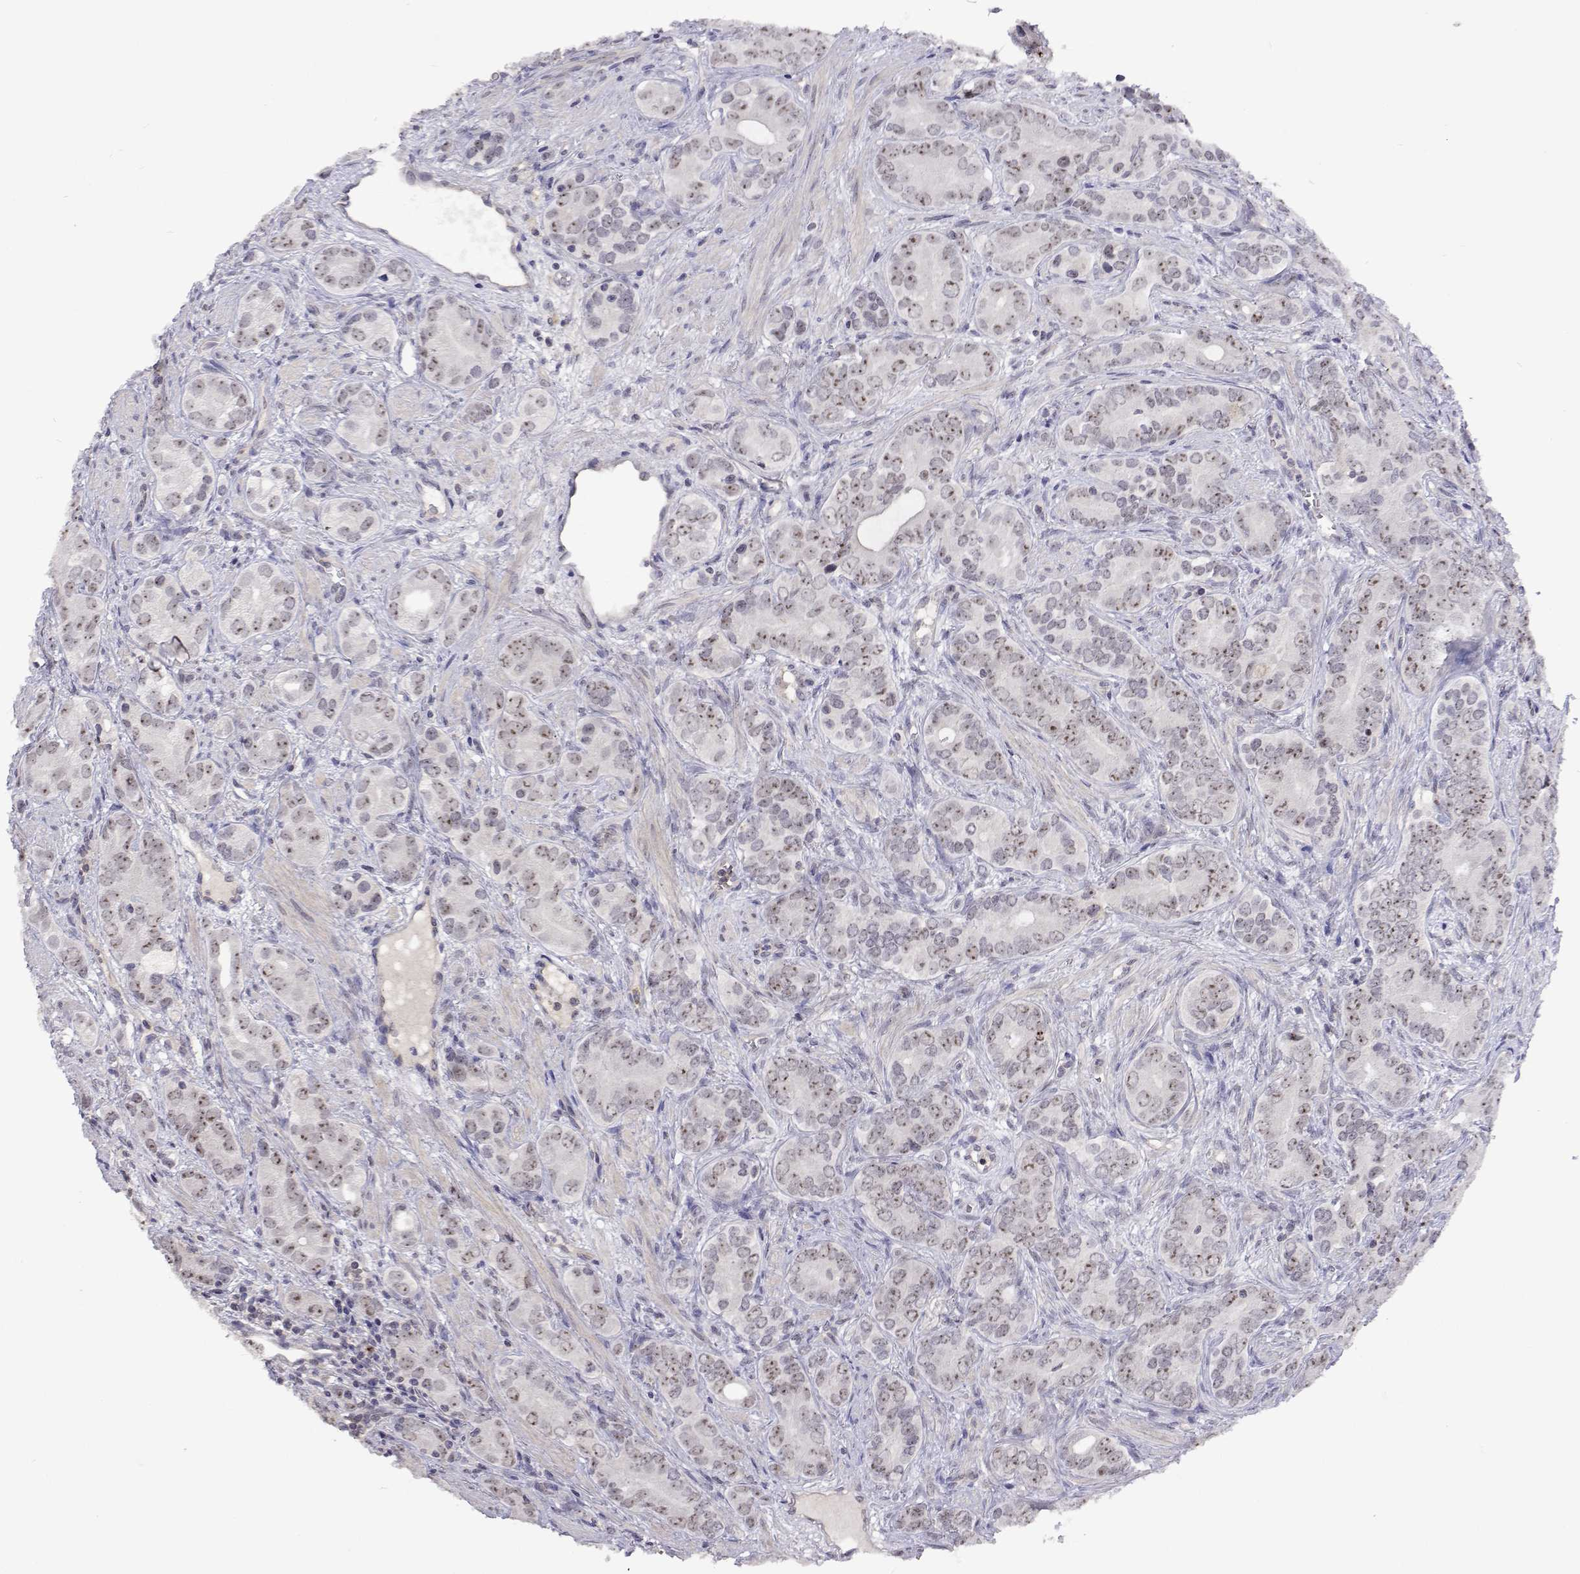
{"staining": {"intensity": "weak", "quantity": "25%-75%", "location": "nuclear"}, "tissue": "prostate cancer", "cell_type": "Tumor cells", "image_type": "cancer", "snomed": [{"axis": "morphology", "description": "Adenocarcinoma, High grade"}, {"axis": "topography", "description": "Prostate"}], "caption": "IHC micrograph of neoplastic tissue: high-grade adenocarcinoma (prostate) stained using immunohistochemistry (IHC) shows low levels of weak protein expression localized specifically in the nuclear of tumor cells, appearing as a nuclear brown color.", "gene": "NHP2", "patient": {"sex": "male", "age": 84}}